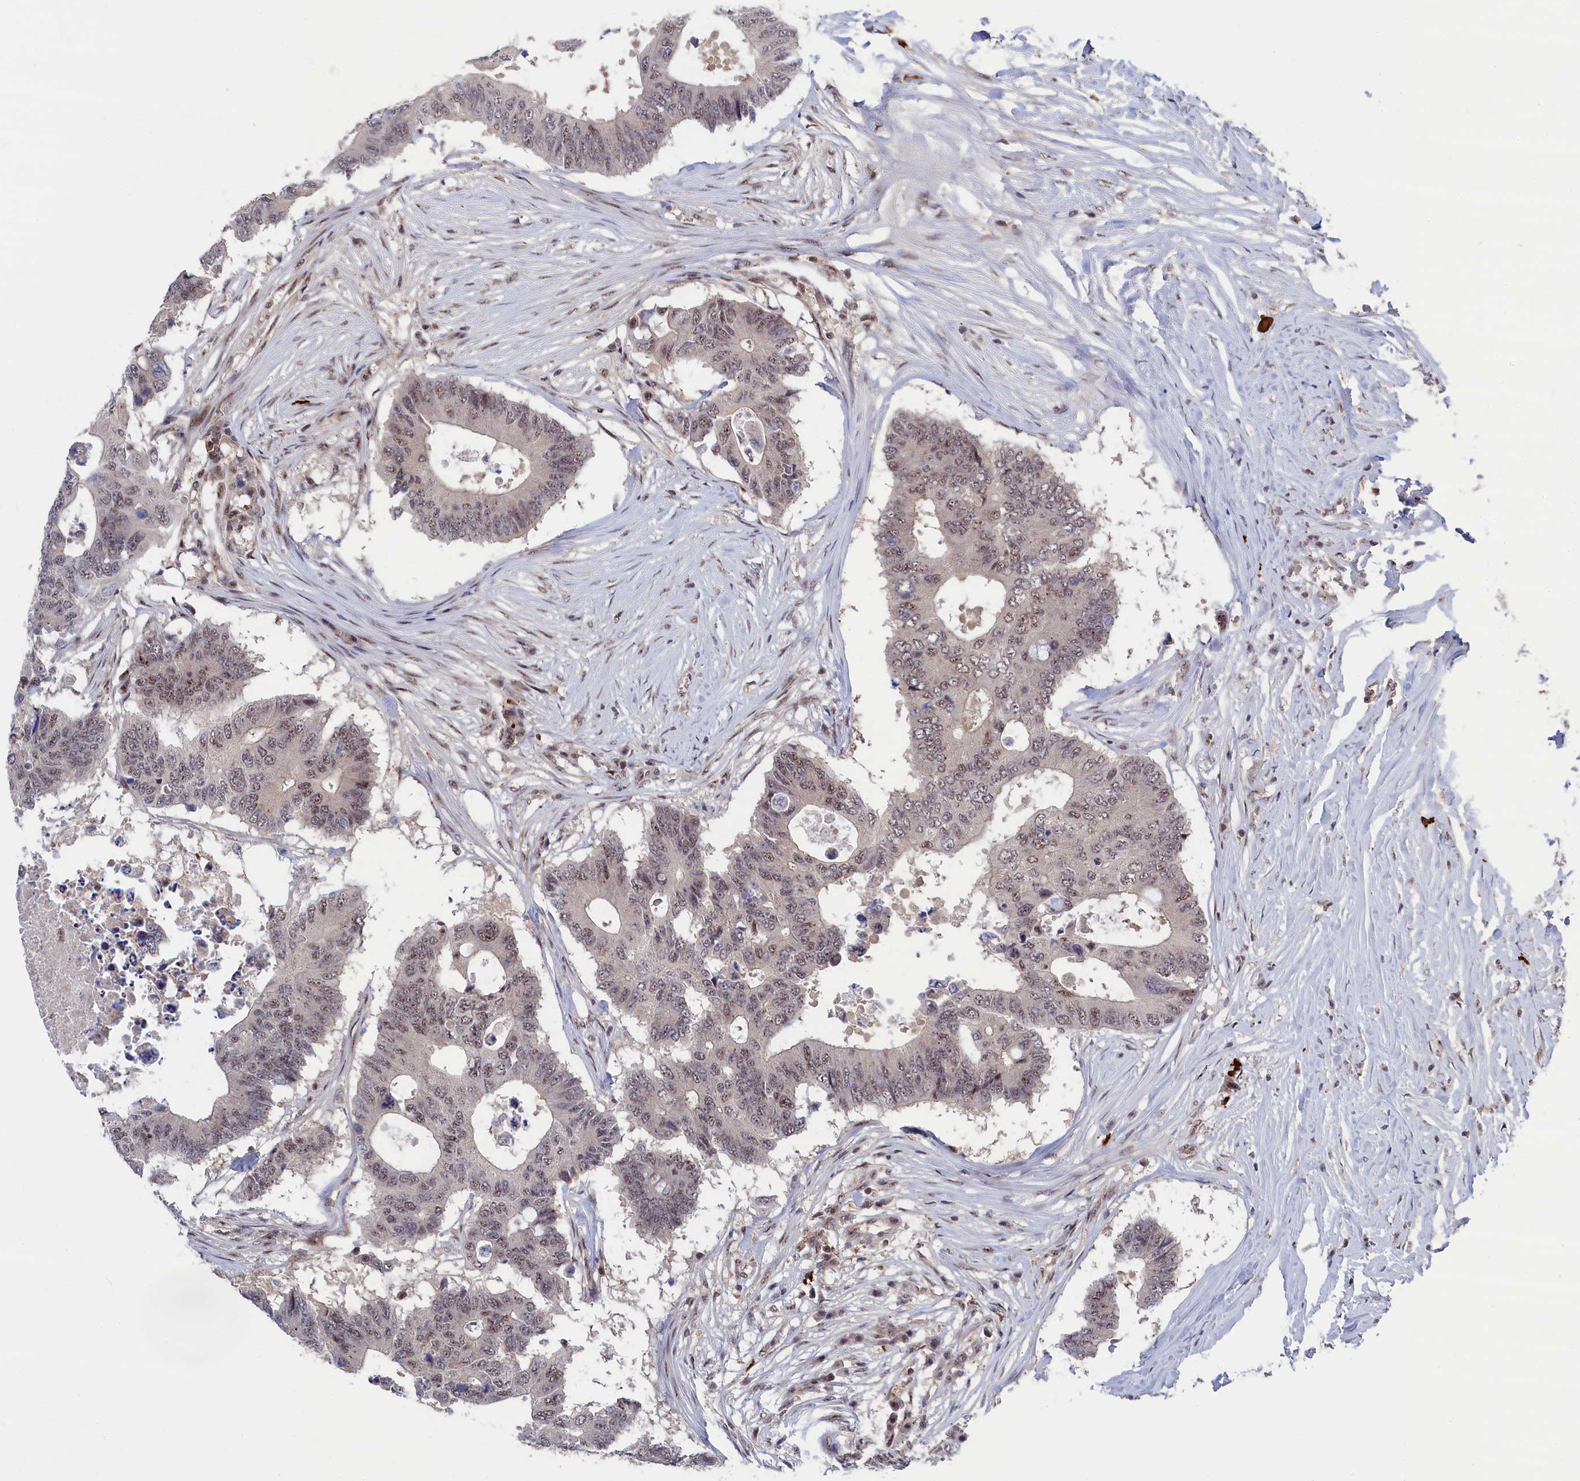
{"staining": {"intensity": "weak", "quantity": "25%-75%", "location": "nuclear"}, "tissue": "colorectal cancer", "cell_type": "Tumor cells", "image_type": "cancer", "snomed": [{"axis": "morphology", "description": "Adenocarcinoma, NOS"}, {"axis": "topography", "description": "Colon"}], "caption": "Immunohistochemical staining of human adenocarcinoma (colorectal) exhibits low levels of weak nuclear protein positivity in approximately 25%-75% of tumor cells. (brown staining indicates protein expression, while blue staining denotes nuclei).", "gene": "TAB1", "patient": {"sex": "male", "age": 71}}